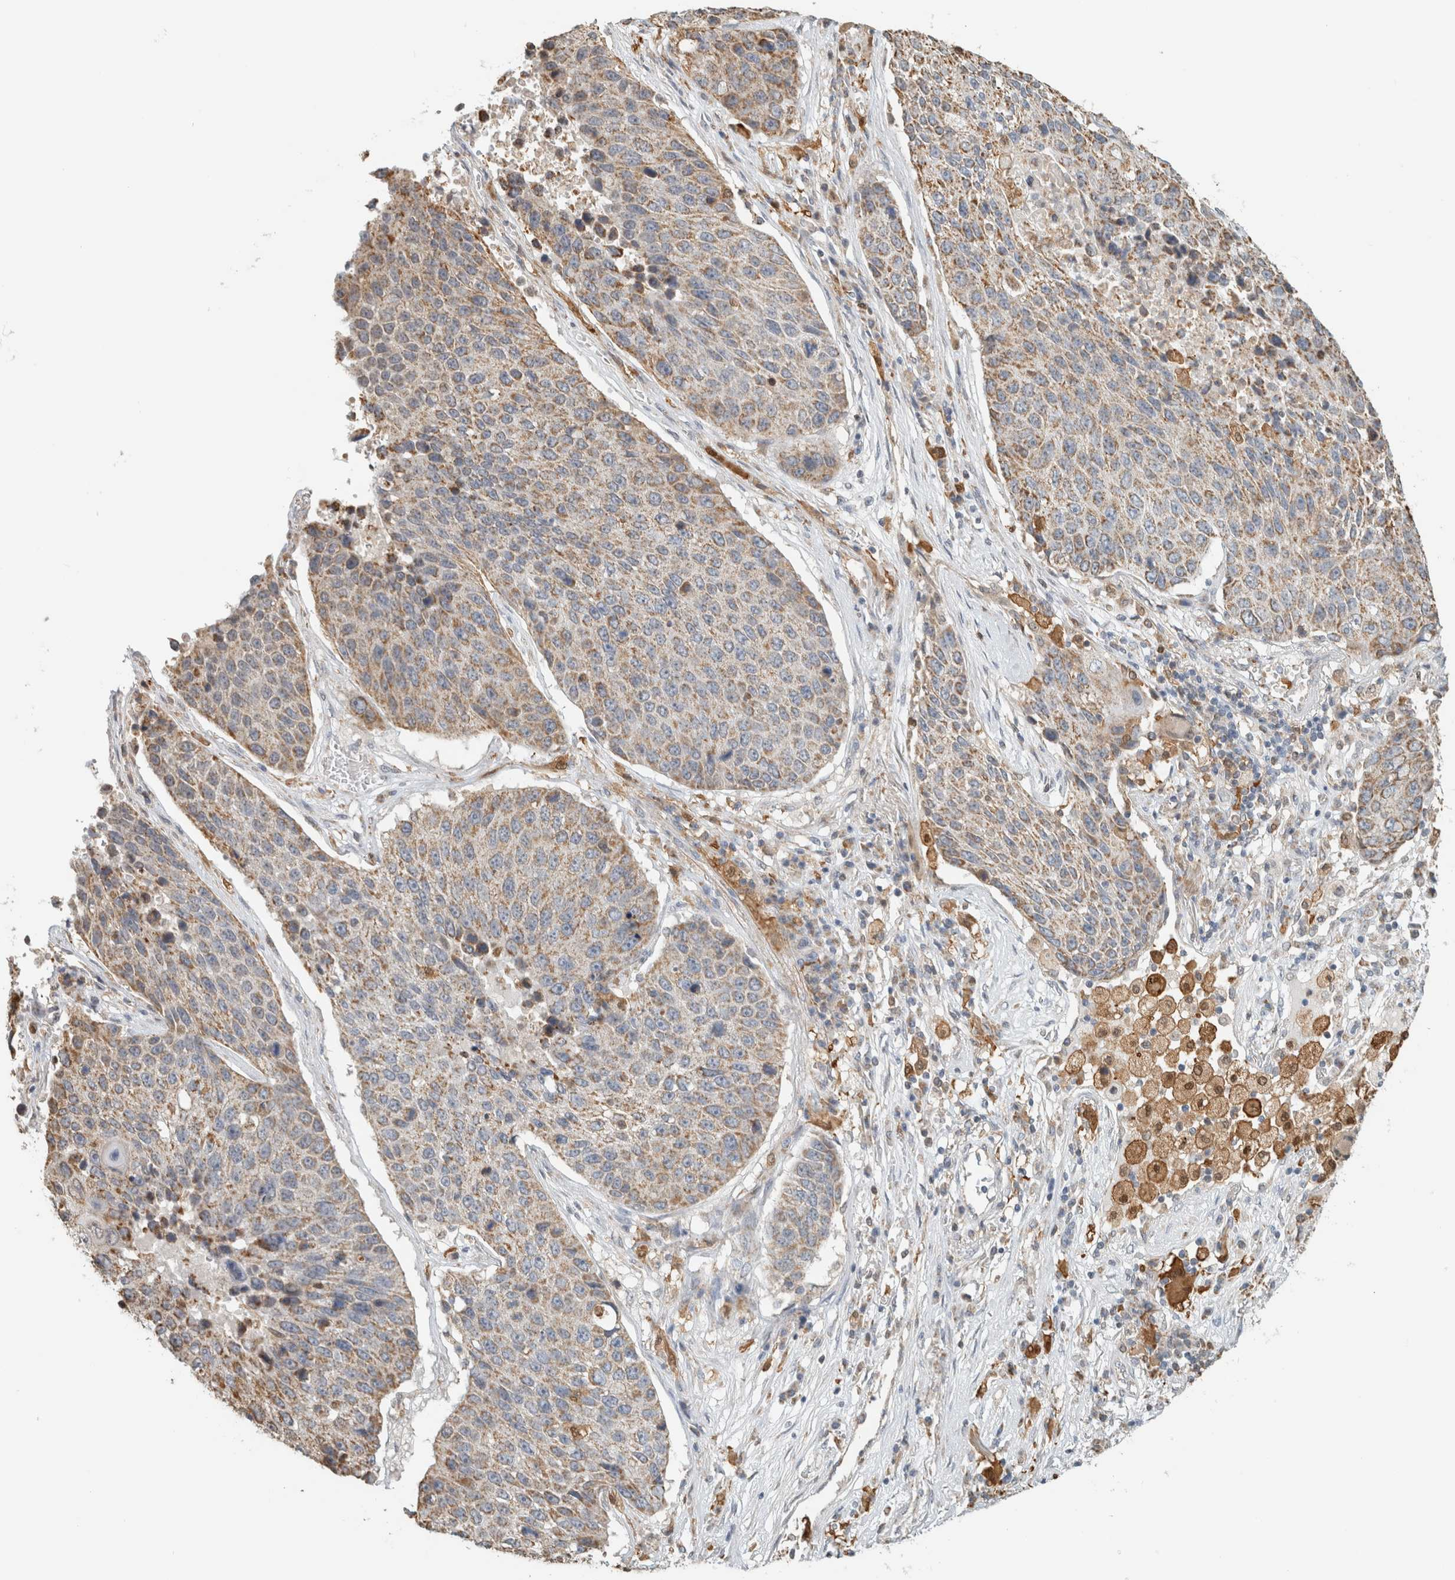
{"staining": {"intensity": "moderate", "quantity": "25%-75%", "location": "cytoplasmic/membranous"}, "tissue": "lung cancer", "cell_type": "Tumor cells", "image_type": "cancer", "snomed": [{"axis": "morphology", "description": "Squamous cell carcinoma, NOS"}, {"axis": "topography", "description": "Lung"}], "caption": "Lung squamous cell carcinoma stained with a protein marker demonstrates moderate staining in tumor cells.", "gene": "CAPG", "patient": {"sex": "male", "age": 61}}